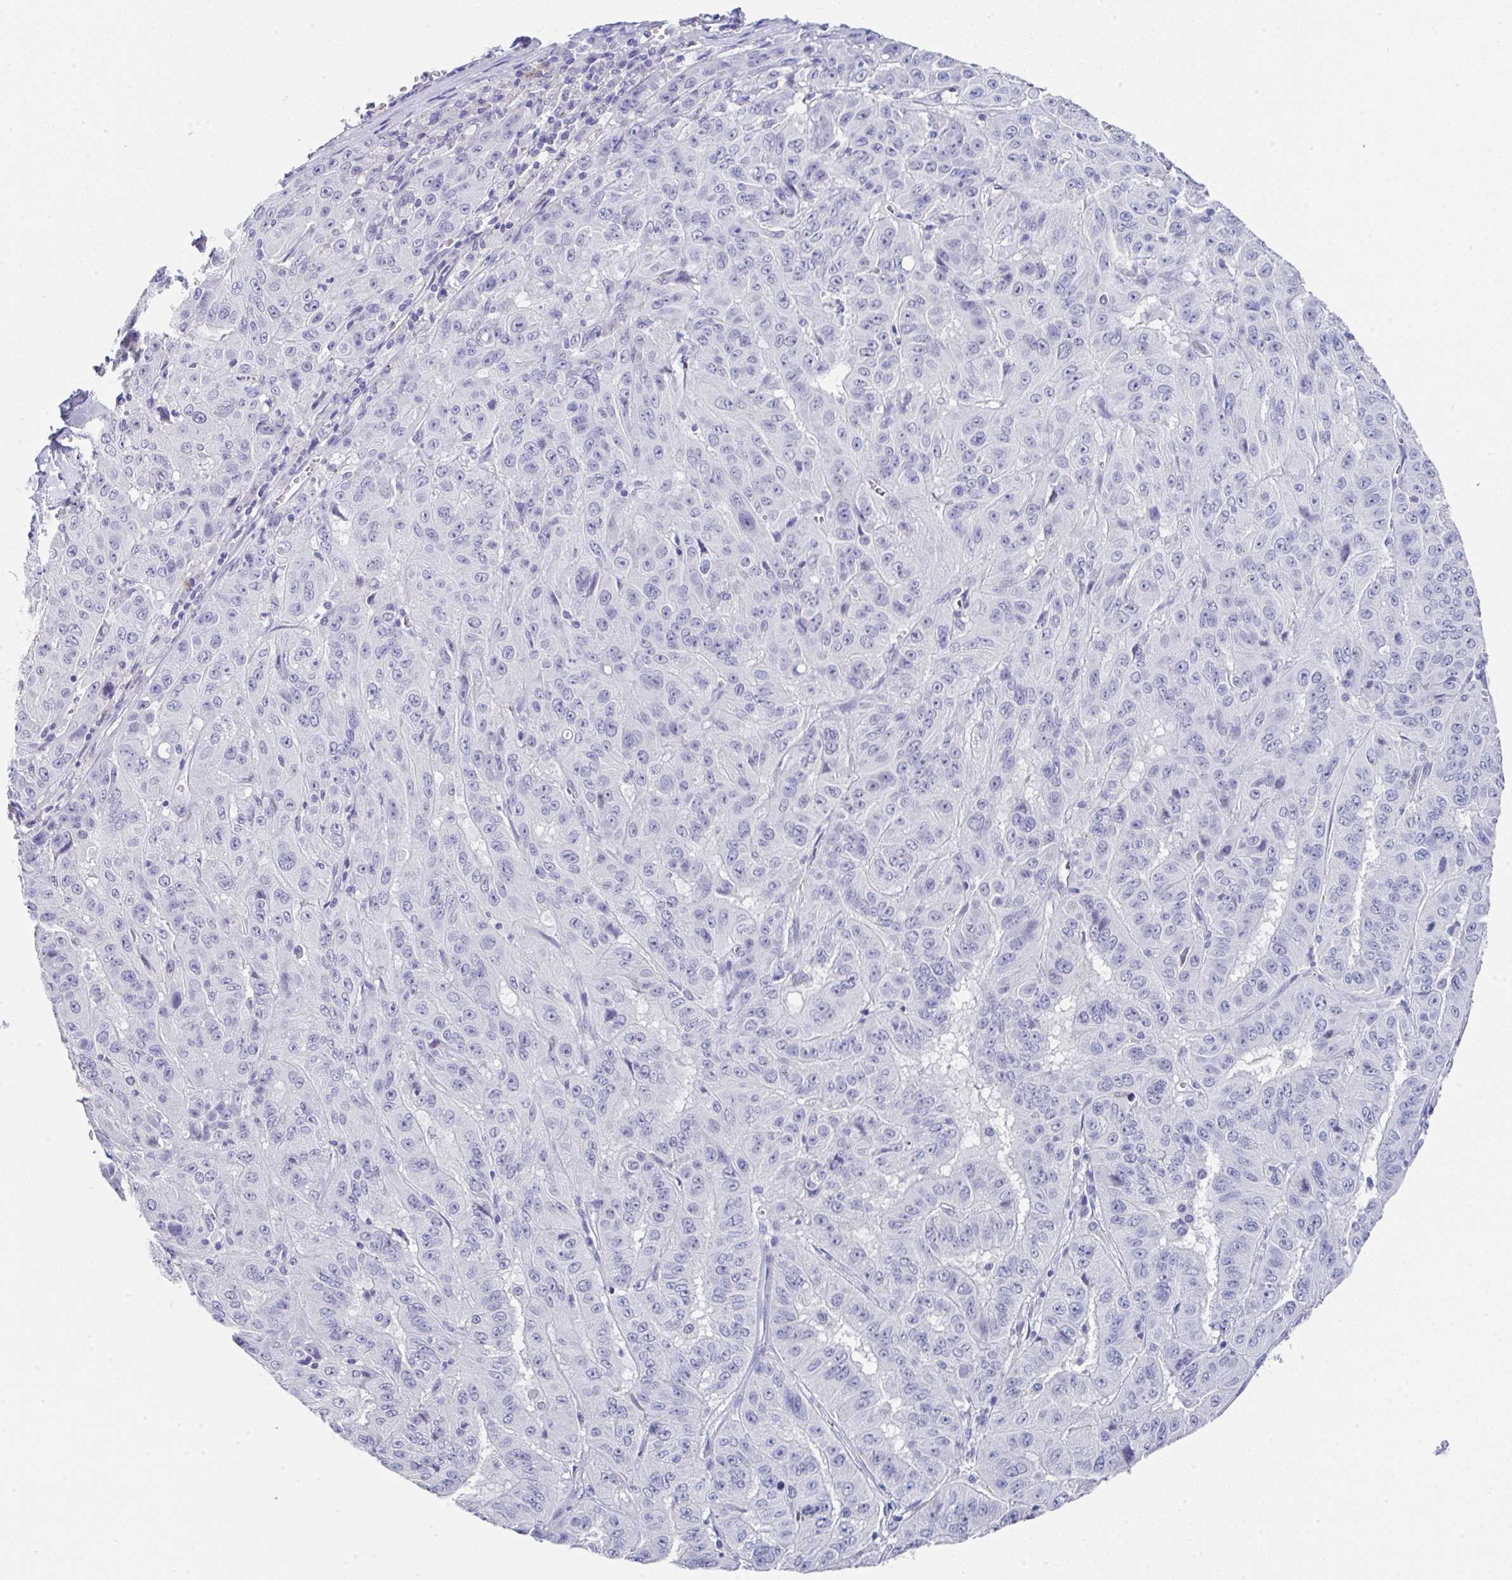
{"staining": {"intensity": "negative", "quantity": "none", "location": "none"}, "tissue": "pancreatic cancer", "cell_type": "Tumor cells", "image_type": "cancer", "snomed": [{"axis": "morphology", "description": "Adenocarcinoma, NOS"}, {"axis": "topography", "description": "Pancreas"}], "caption": "Immunohistochemistry (IHC) histopathology image of adenocarcinoma (pancreatic) stained for a protein (brown), which shows no staining in tumor cells.", "gene": "TNFRSF8", "patient": {"sex": "male", "age": 63}}